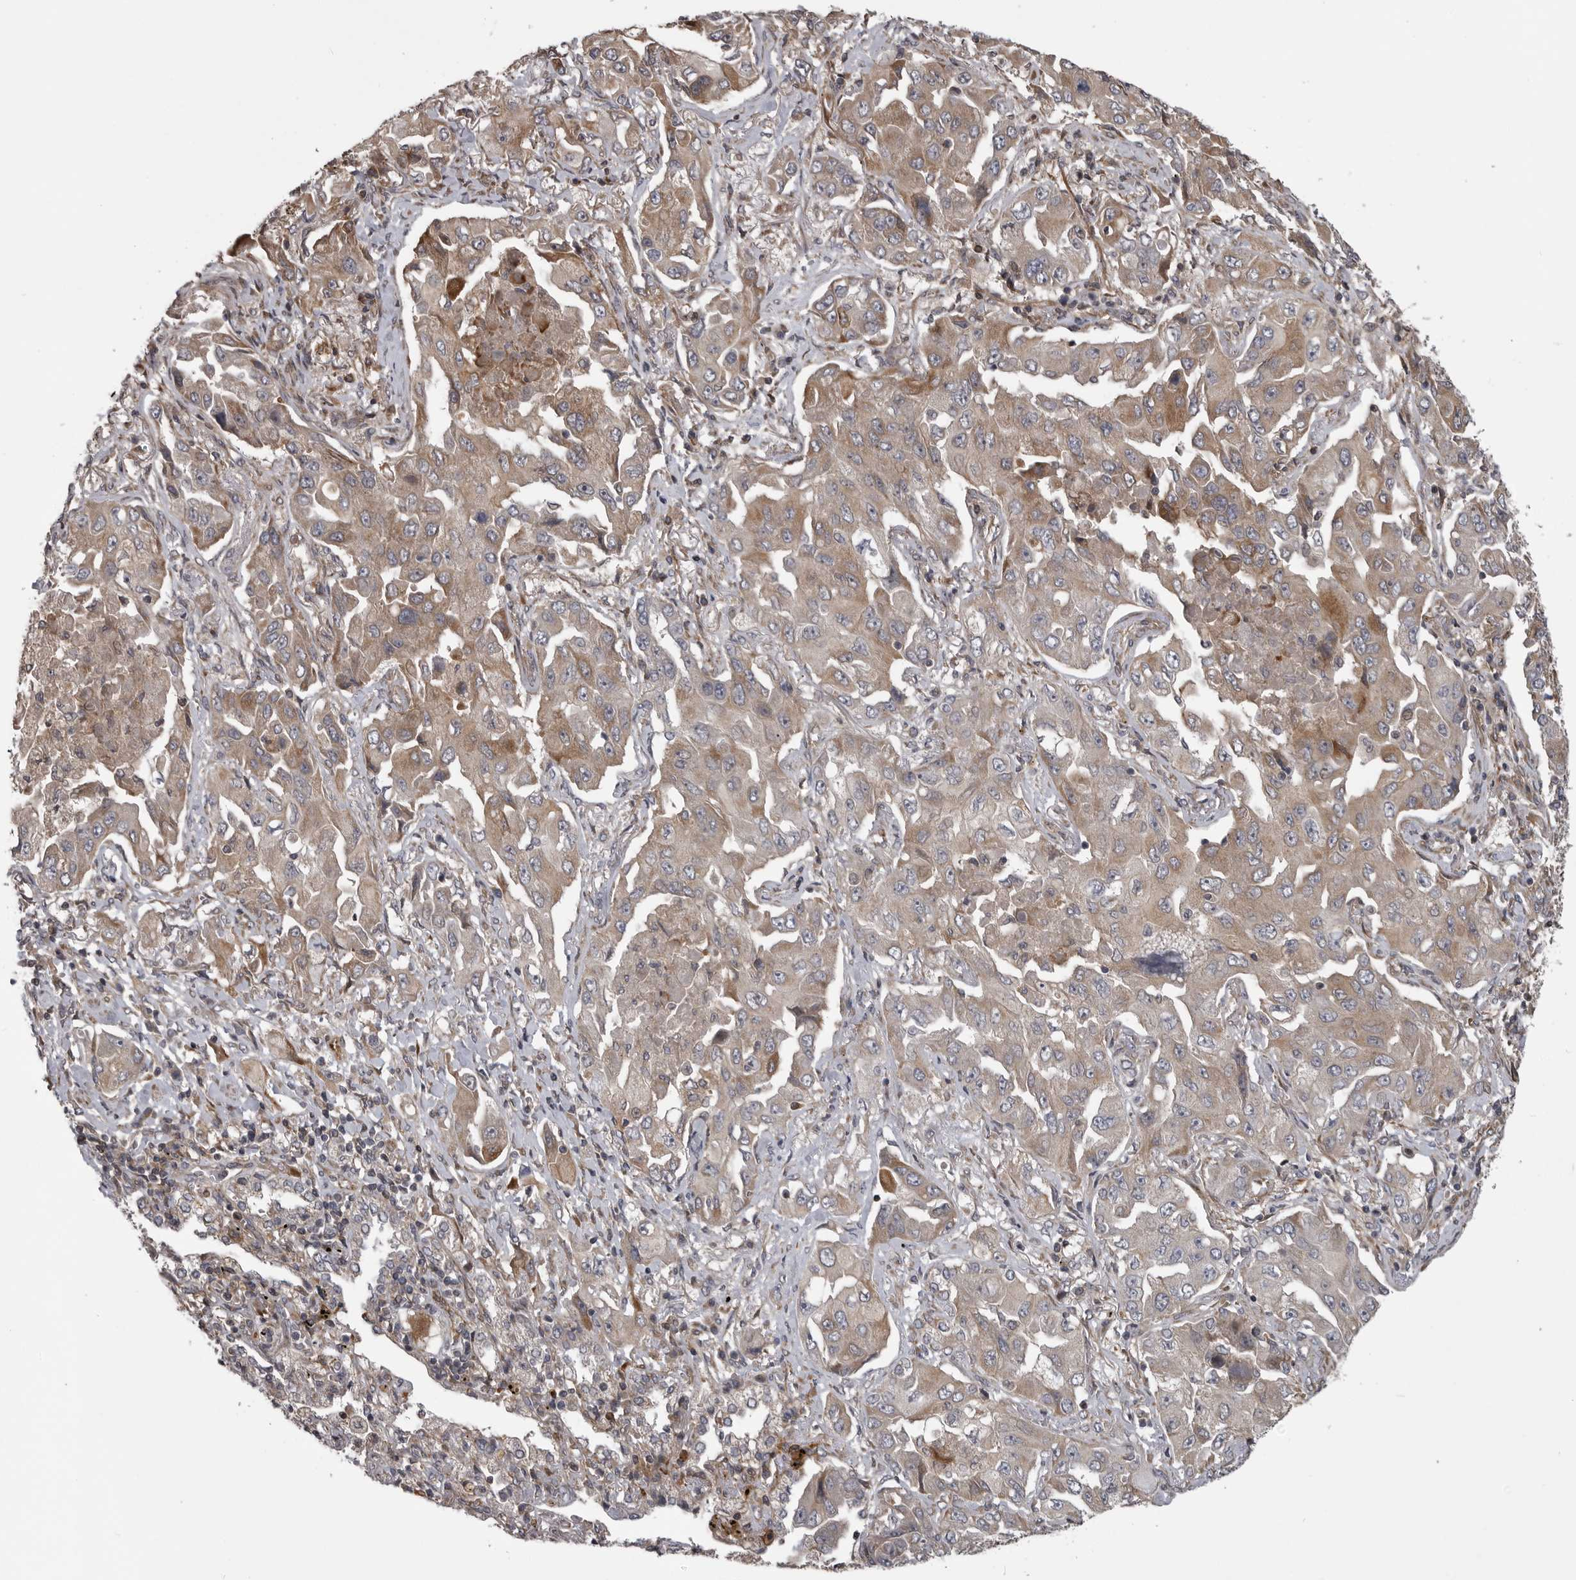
{"staining": {"intensity": "moderate", "quantity": "25%-75%", "location": "cytoplasmic/membranous"}, "tissue": "lung cancer", "cell_type": "Tumor cells", "image_type": "cancer", "snomed": [{"axis": "morphology", "description": "Adenocarcinoma, NOS"}, {"axis": "topography", "description": "Lung"}], "caption": "Lung cancer stained for a protein reveals moderate cytoplasmic/membranous positivity in tumor cells.", "gene": "ZNRF1", "patient": {"sex": "female", "age": 65}}